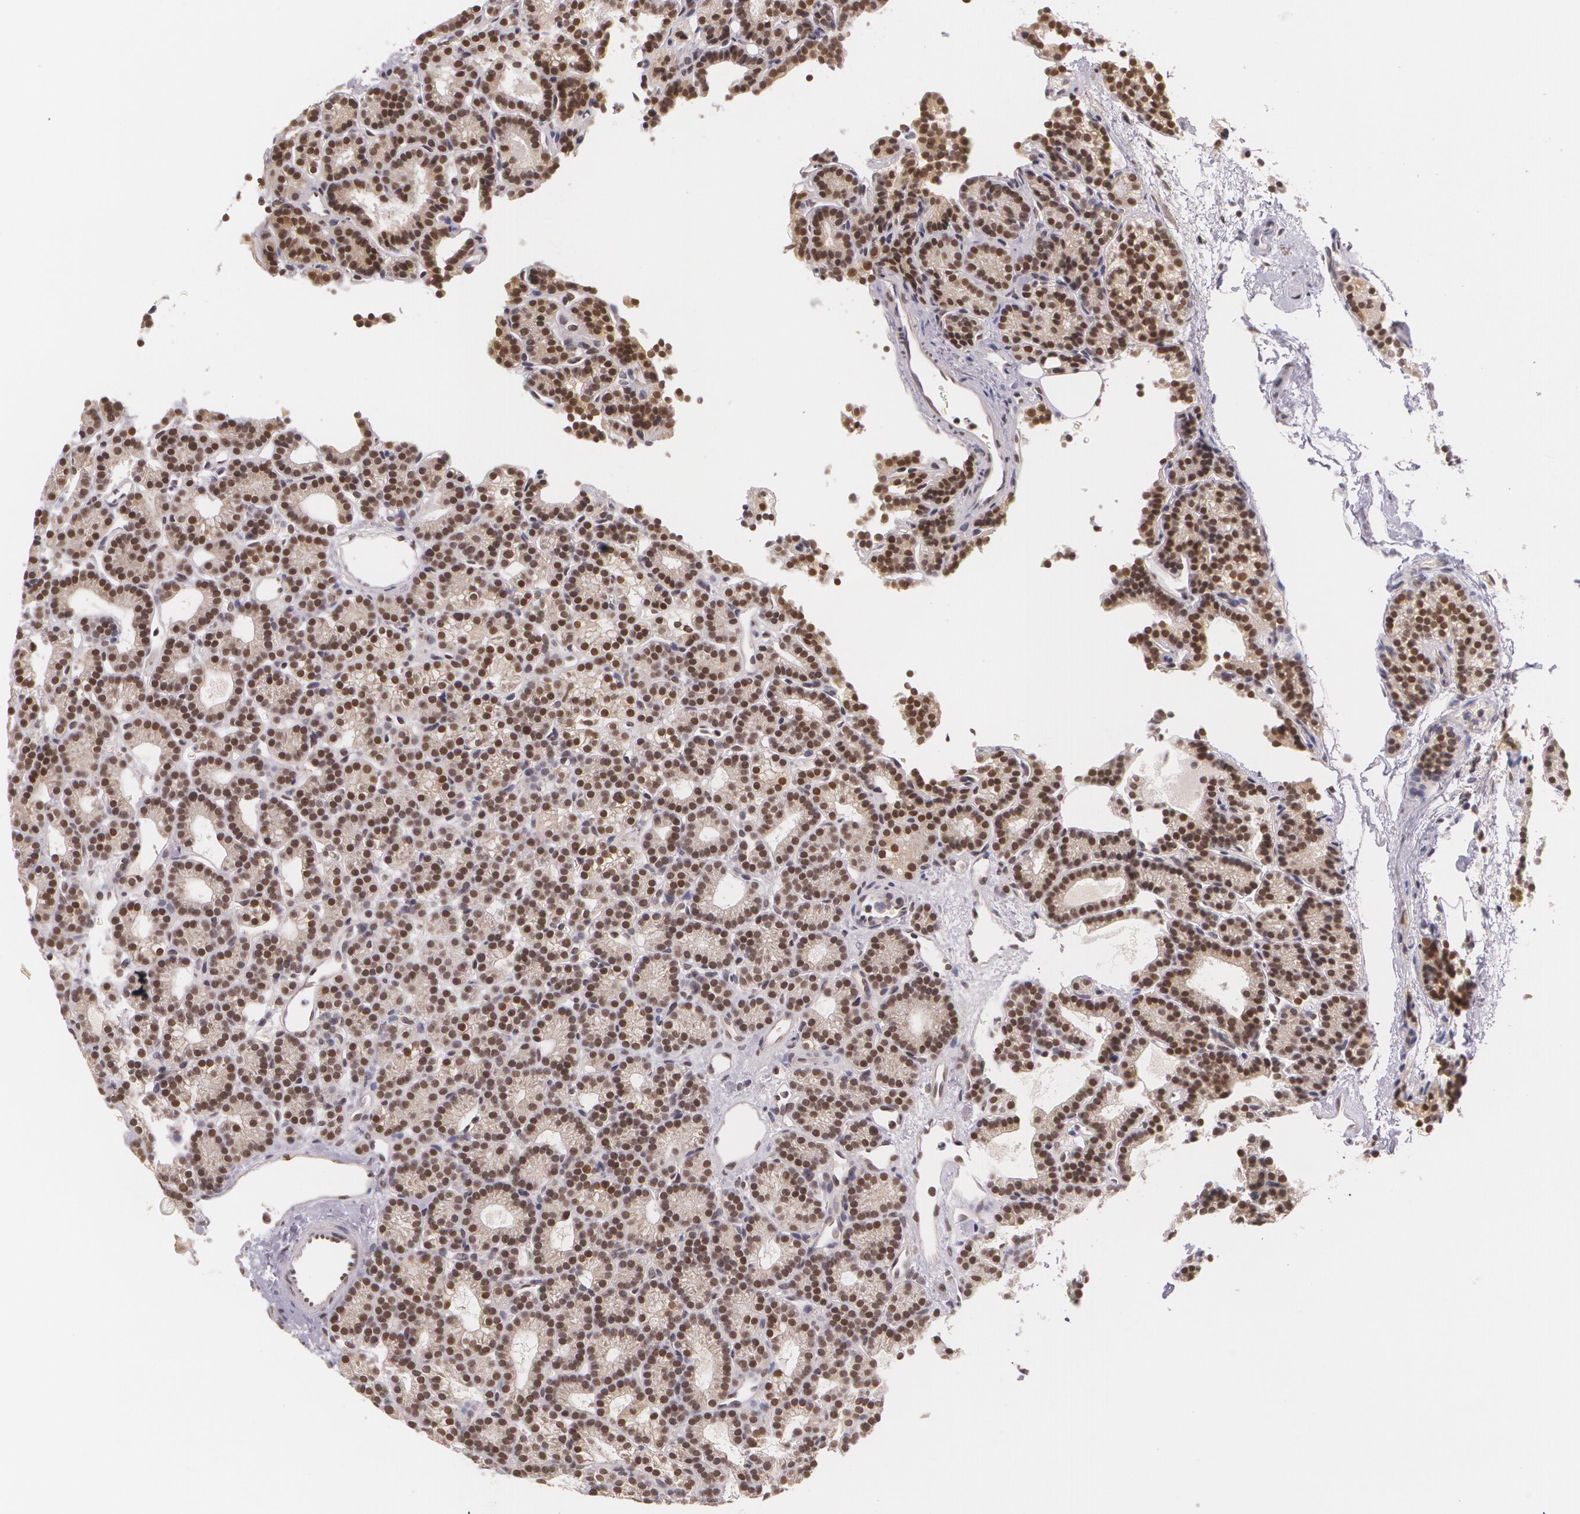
{"staining": {"intensity": "strong", "quantity": "25%-75%", "location": "nuclear"}, "tissue": "parathyroid gland", "cell_type": "Glandular cells", "image_type": "normal", "snomed": [{"axis": "morphology", "description": "Normal tissue, NOS"}, {"axis": "topography", "description": "Parathyroid gland"}], "caption": "This image displays normal parathyroid gland stained with immunohistochemistry to label a protein in brown. The nuclear of glandular cells show strong positivity for the protein. Nuclei are counter-stained blue.", "gene": "ALX1", "patient": {"sex": "male", "age": 85}}